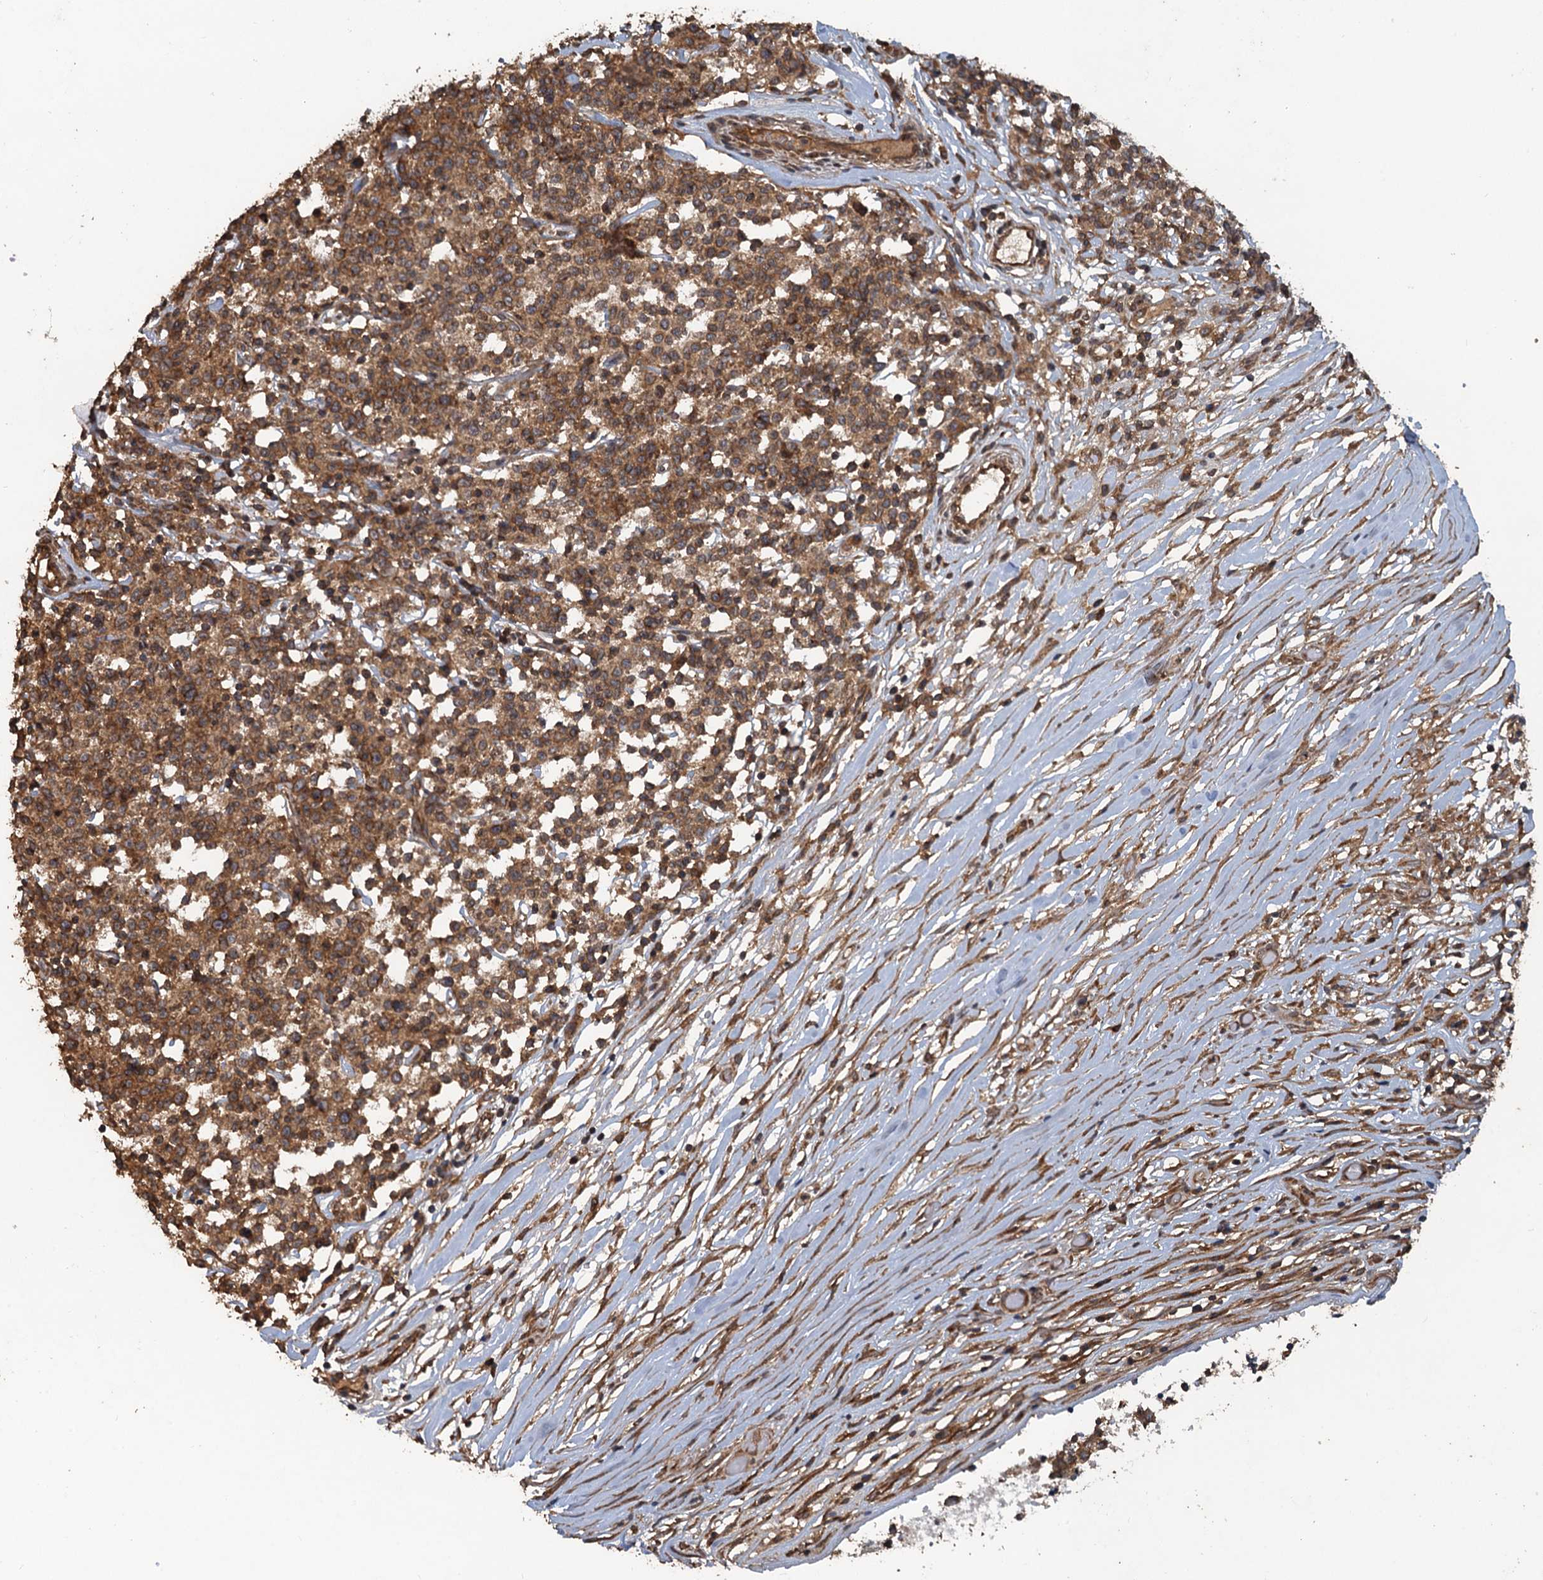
{"staining": {"intensity": "moderate", "quantity": ">75%", "location": "cytoplasmic/membranous"}, "tissue": "lymphoma", "cell_type": "Tumor cells", "image_type": "cancer", "snomed": [{"axis": "morphology", "description": "Malignant lymphoma, non-Hodgkin's type, Low grade"}, {"axis": "topography", "description": "Small intestine"}], "caption": "Lymphoma stained for a protein (brown) reveals moderate cytoplasmic/membranous positive staining in about >75% of tumor cells.", "gene": "GLE1", "patient": {"sex": "female", "age": 59}}